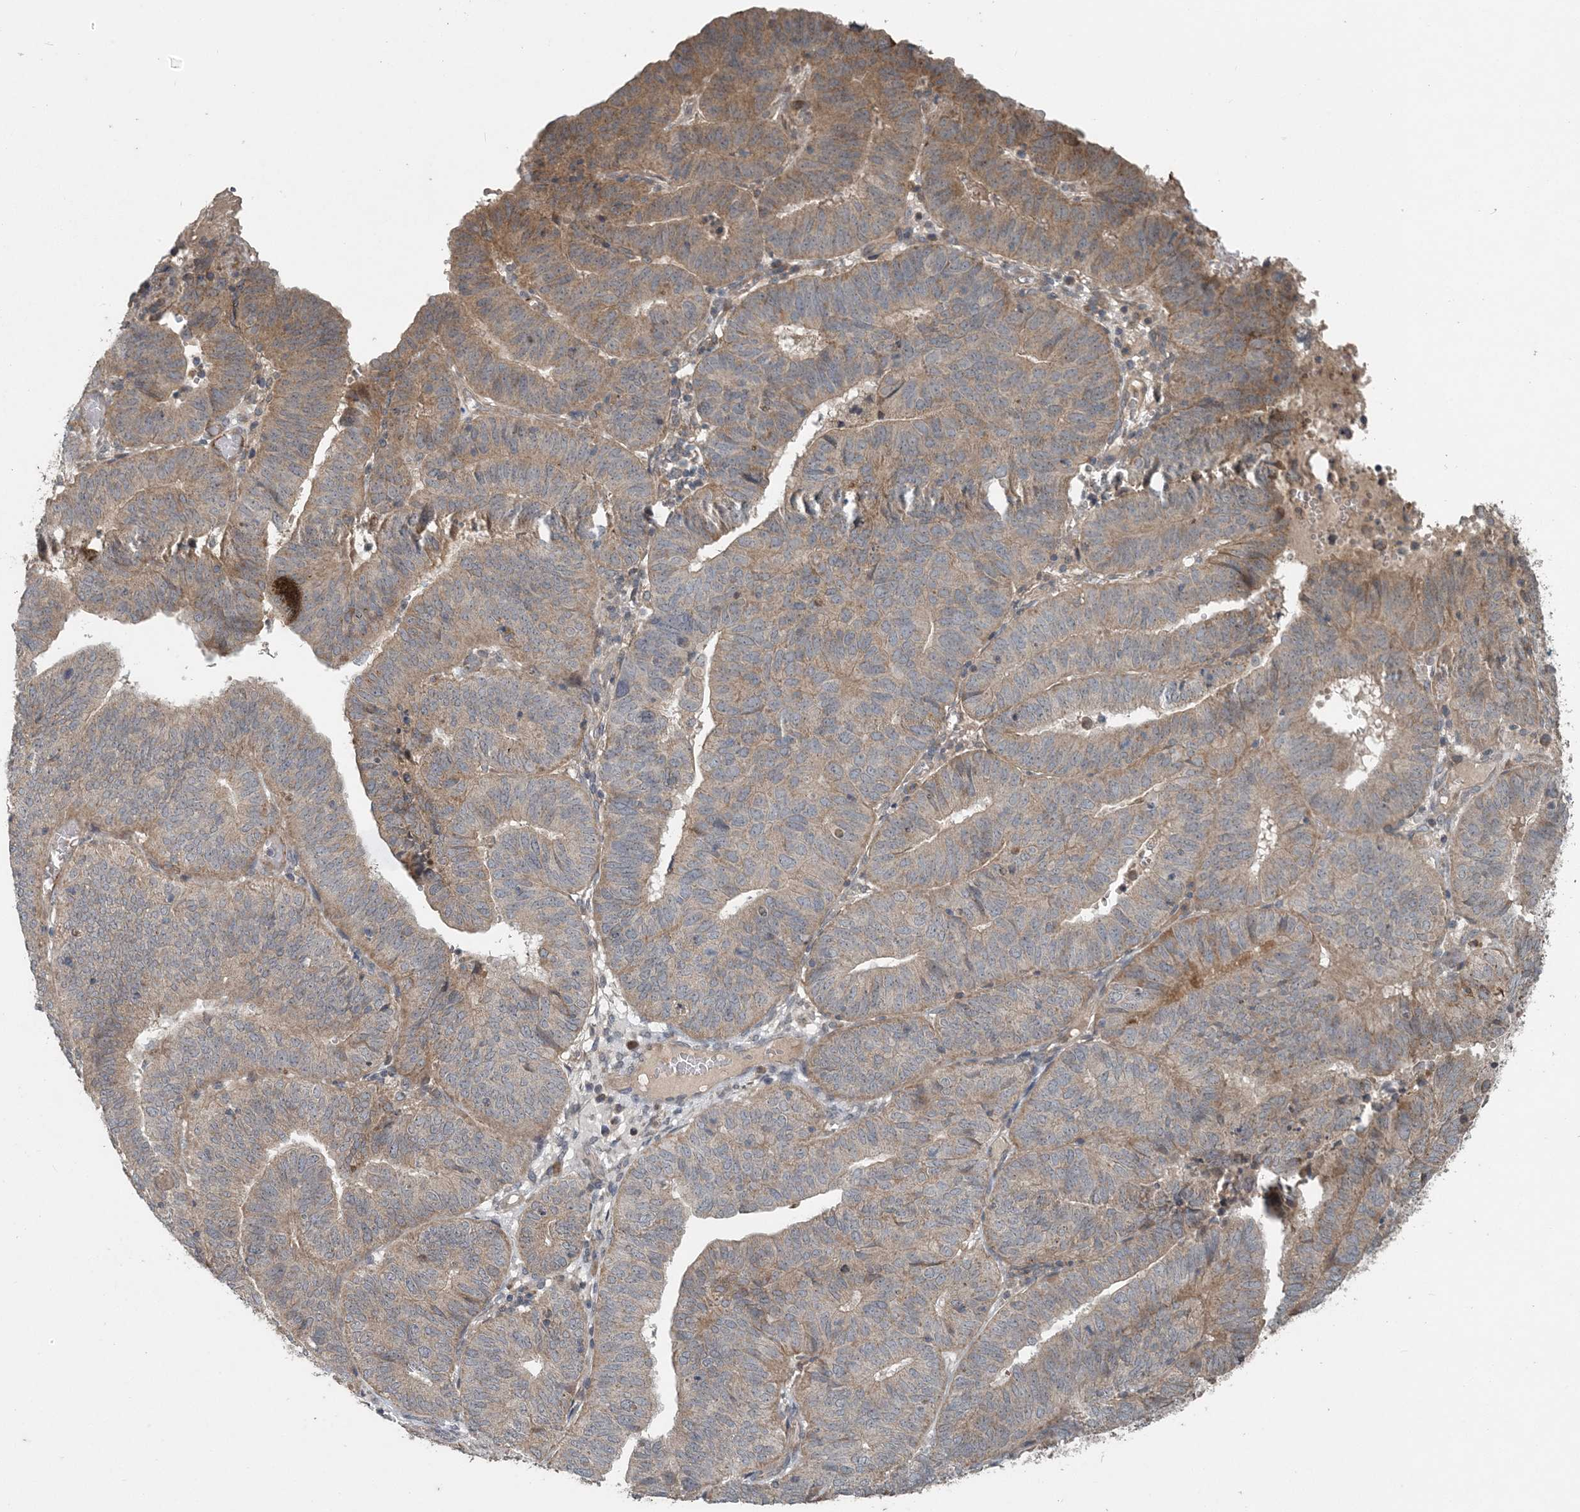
{"staining": {"intensity": "weak", "quantity": "25%-75%", "location": "cytoplasmic/membranous"}, "tissue": "endometrial cancer", "cell_type": "Tumor cells", "image_type": "cancer", "snomed": [{"axis": "morphology", "description": "Adenocarcinoma, NOS"}, {"axis": "topography", "description": "Uterus"}], "caption": "A histopathology image of human endometrial cancer stained for a protein exhibits weak cytoplasmic/membranous brown staining in tumor cells.", "gene": "MYO9B", "patient": {"sex": "female", "age": 77}}